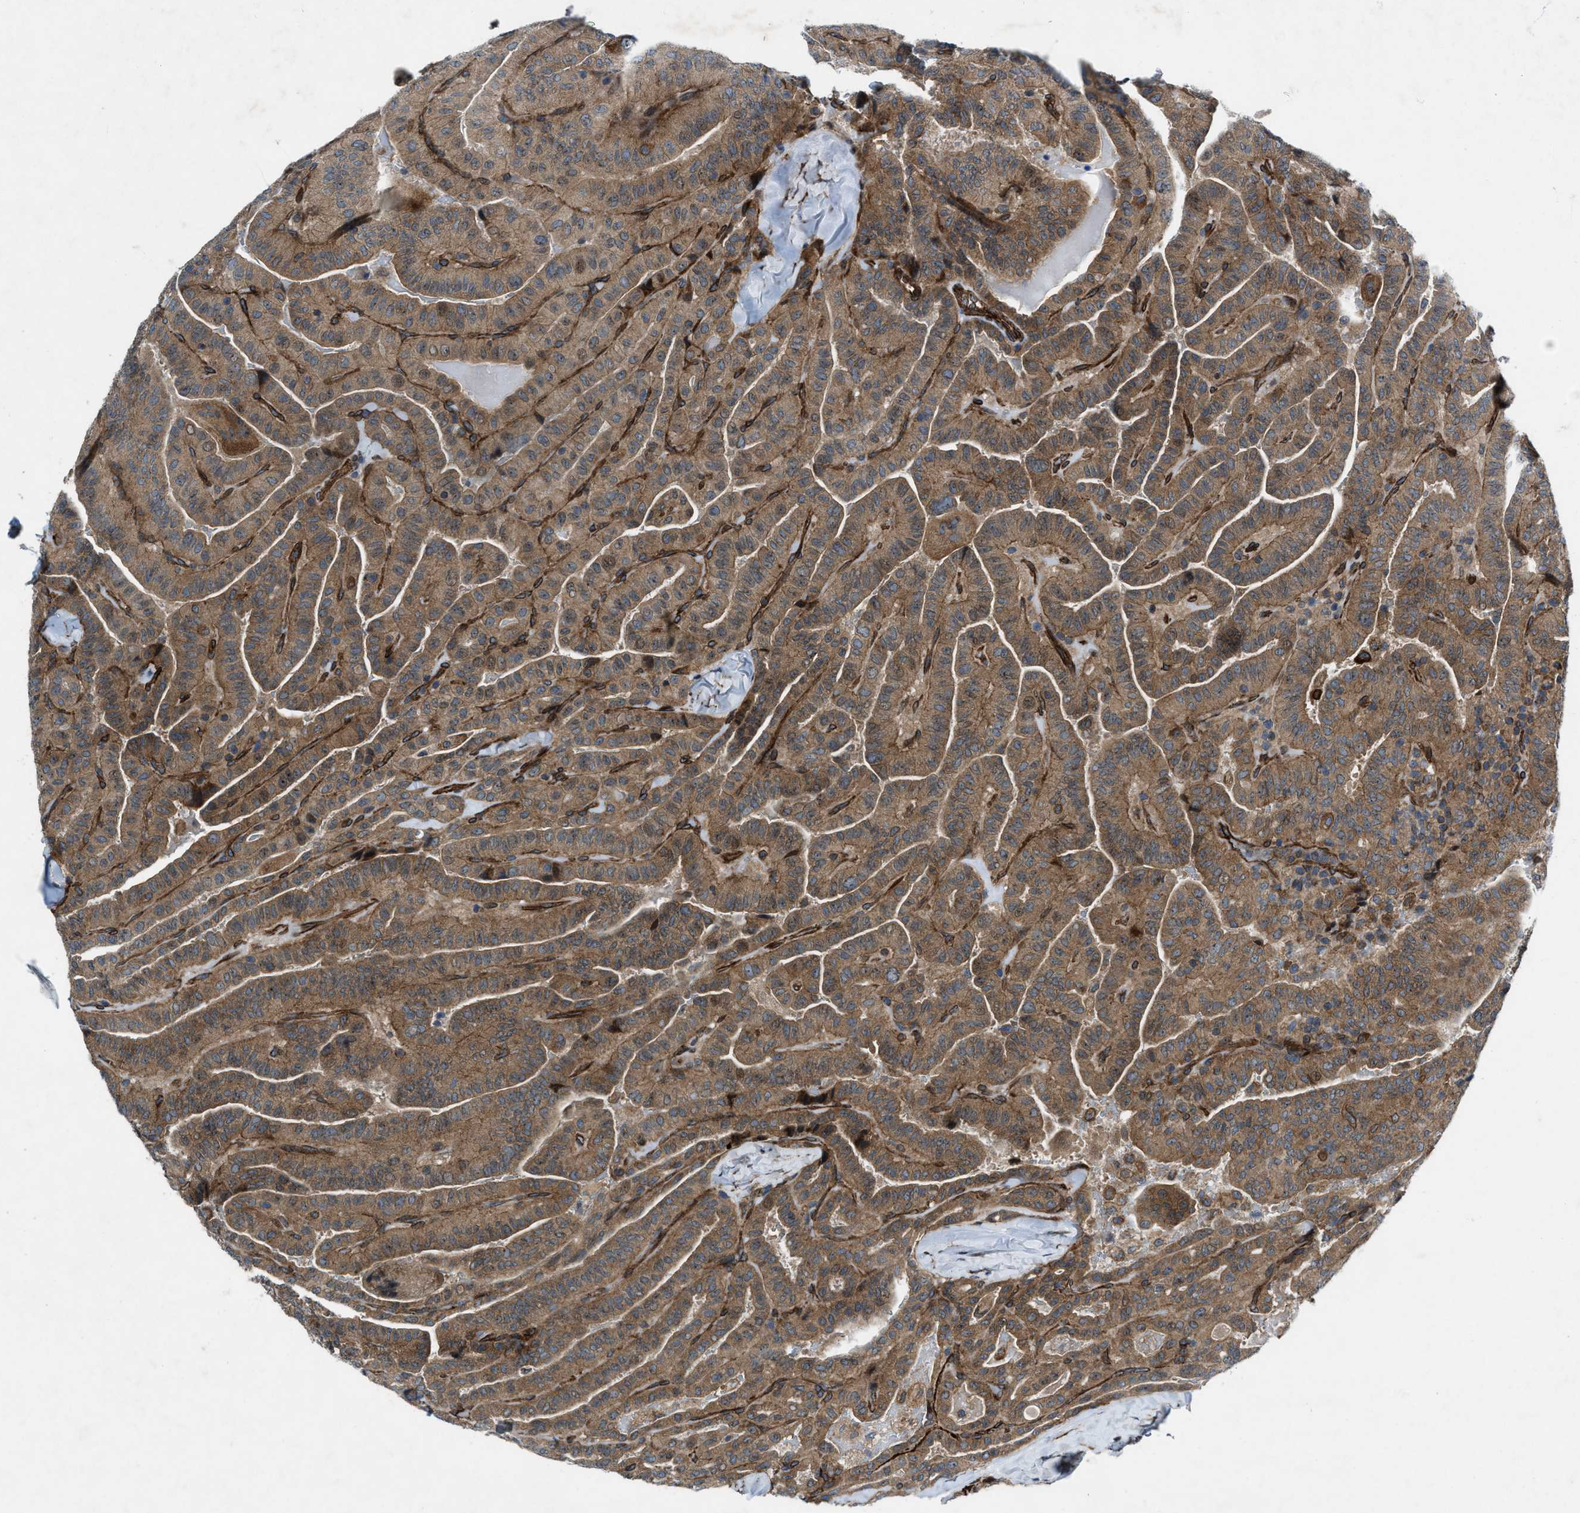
{"staining": {"intensity": "moderate", "quantity": ">75%", "location": "cytoplasmic/membranous"}, "tissue": "thyroid cancer", "cell_type": "Tumor cells", "image_type": "cancer", "snomed": [{"axis": "morphology", "description": "Papillary adenocarcinoma, NOS"}, {"axis": "topography", "description": "Thyroid gland"}], "caption": "High-magnification brightfield microscopy of thyroid cancer (papillary adenocarcinoma) stained with DAB (3,3'-diaminobenzidine) (brown) and counterstained with hematoxylin (blue). tumor cells exhibit moderate cytoplasmic/membranous expression is present in approximately>75% of cells.", "gene": "URGCP", "patient": {"sex": "male", "age": 77}}